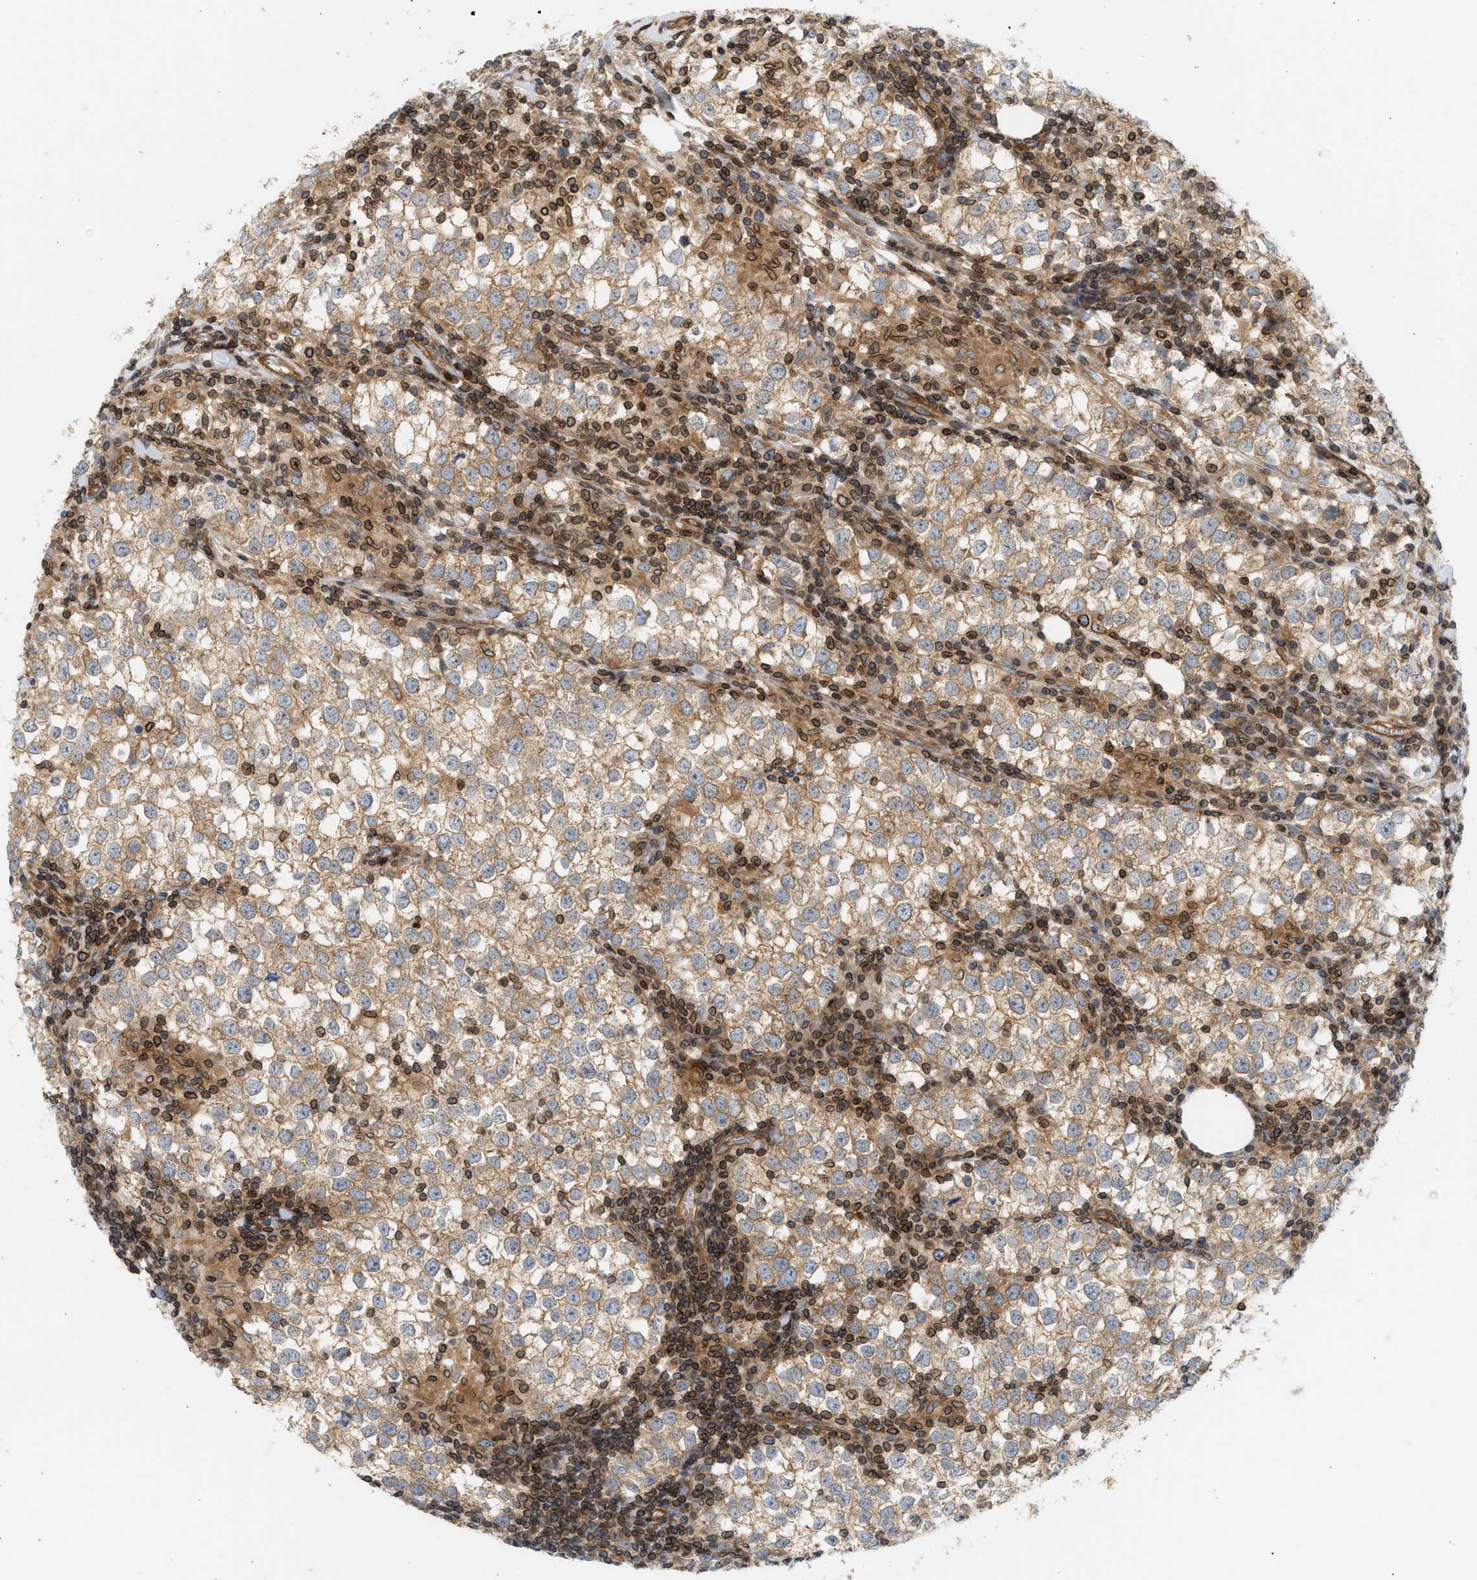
{"staining": {"intensity": "moderate", "quantity": ">75%", "location": "cytoplasmic/membranous"}, "tissue": "testis cancer", "cell_type": "Tumor cells", "image_type": "cancer", "snomed": [{"axis": "morphology", "description": "Seminoma, NOS"}, {"axis": "morphology", "description": "Carcinoma, Embryonal, NOS"}, {"axis": "topography", "description": "Testis"}], "caption": "Immunohistochemistry micrograph of human testis seminoma stained for a protein (brown), which exhibits medium levels of moderate cytoplasmic/membranous staining in approximately >75% of tumor cells.", "gene": "STRN", "patient": {"sex": "male", "age": 36}}